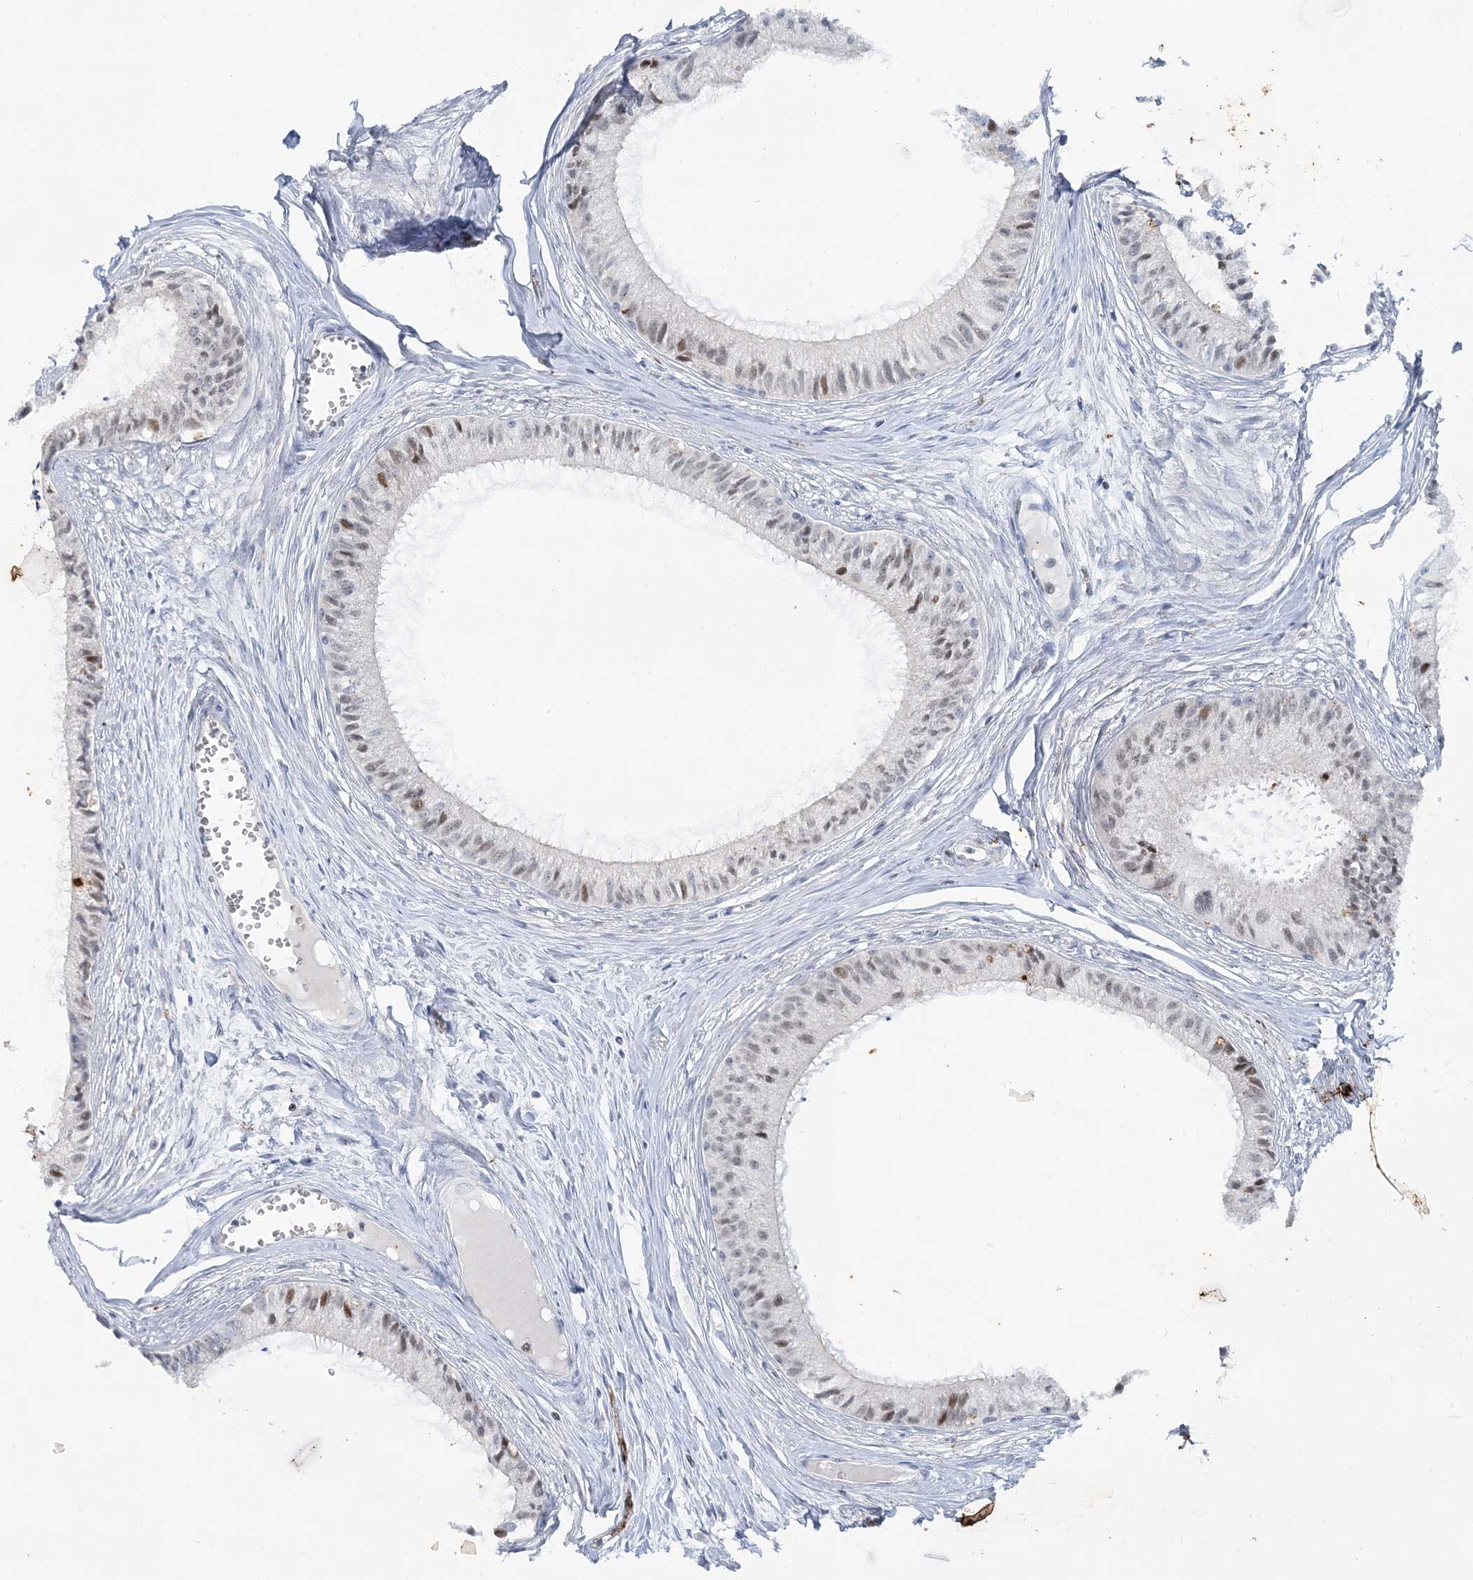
{"staining": {"intensity": "moderate", "quantity": "25%-75%", "location": "cytoplasmic/membranous,nuclear"}, "tissue": "epididymis", "cell_type": "Glandular cells", "image_type": "normal", "snomed": [{"axis": "morphology", "description": "Normal tissue, NOS"}, {"axis": "topography", "description": "Epididymis"}], "caption": "The micrograph shows a brown stain indicating the presence of a protein in the cytoplasmic/membranous,nuclear of glandular cells in epididymis. The protein of interest is shown in brown color, while the nuclei are stained blue.", "gene": "LEXM", "patient": {"sex": "male", "age": 36}}